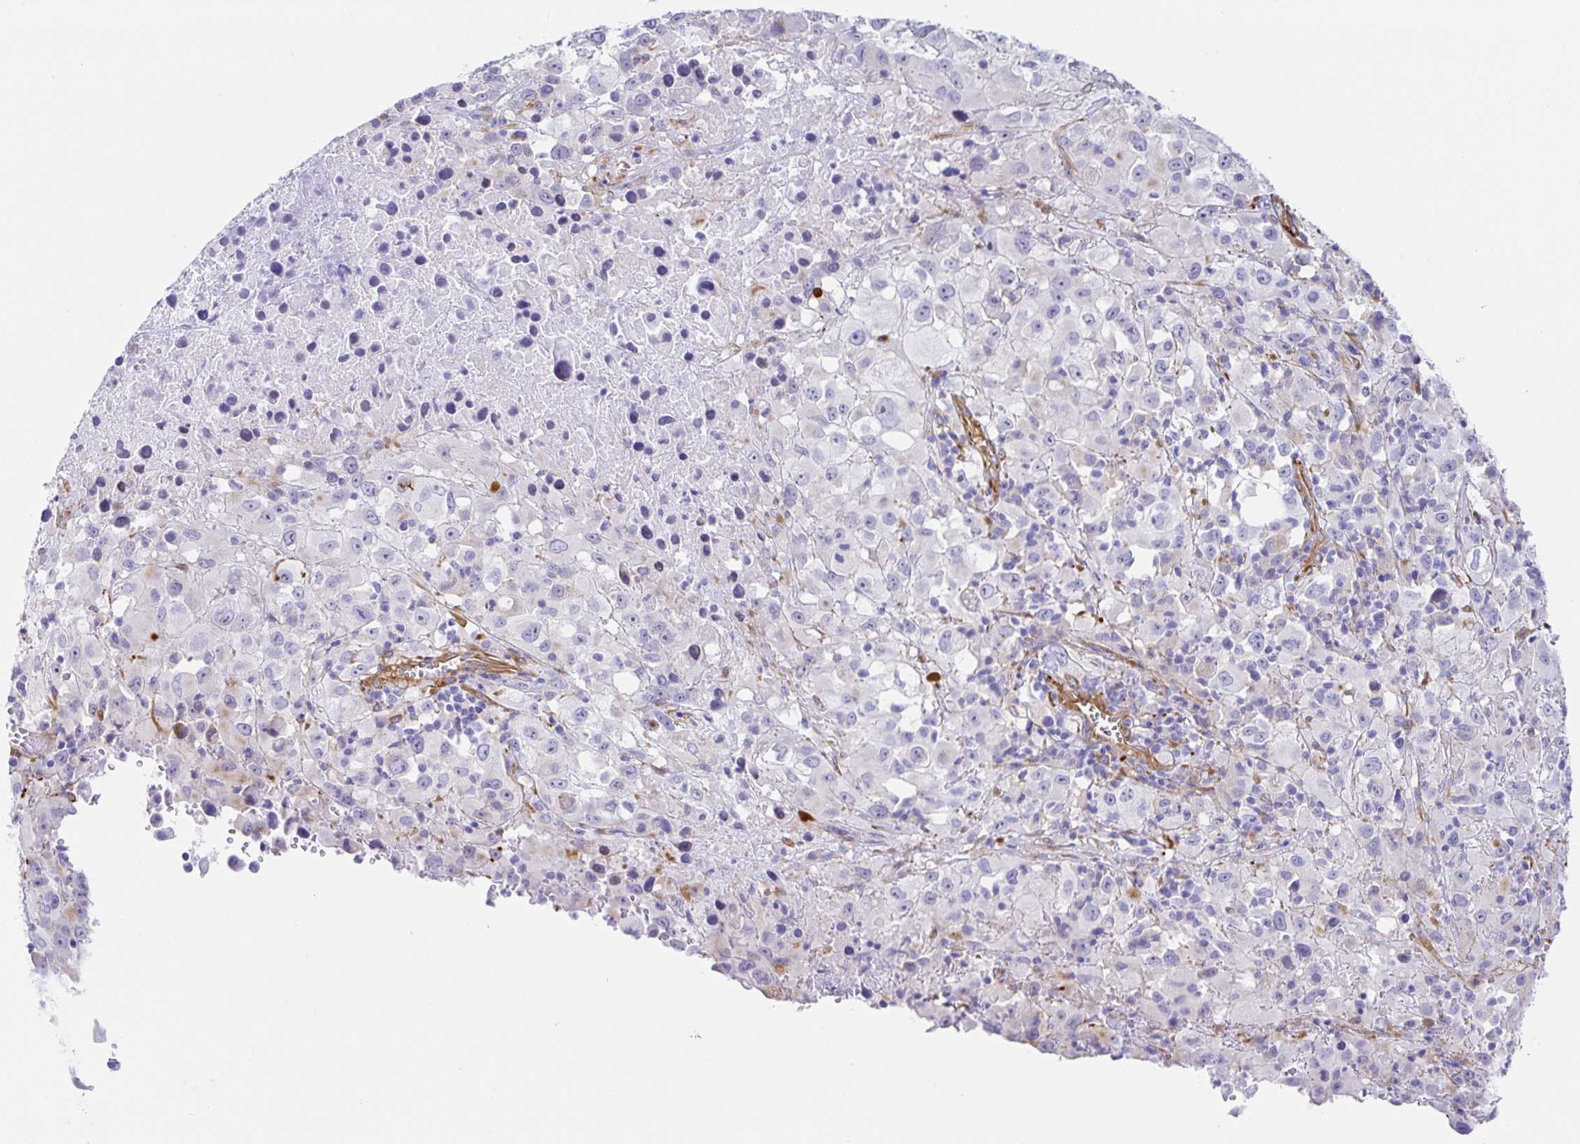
{"staining": {"intensity": "negative", "quantity": "none", "location": "none"}, "tissue": "melanoma", "cell_type": "Tumor cells", "image_type": "cancer", "snomed": [{"axis": "morphology", "description": "Malignant melanoma, Metastatic site"}, {"axis": "topography", "description": "Soft tissue"}], "caption": "High magnification brightfield microscopy of malignant melanoma (metastatic site) stained with DAB (3,3'-diaminobenzidine) (brown) and counterstained with hematoxylin (blue): tumor cells show no significant staining.", "gene": "DOCK1", "patient": {"sex": "male", "age": 50}}